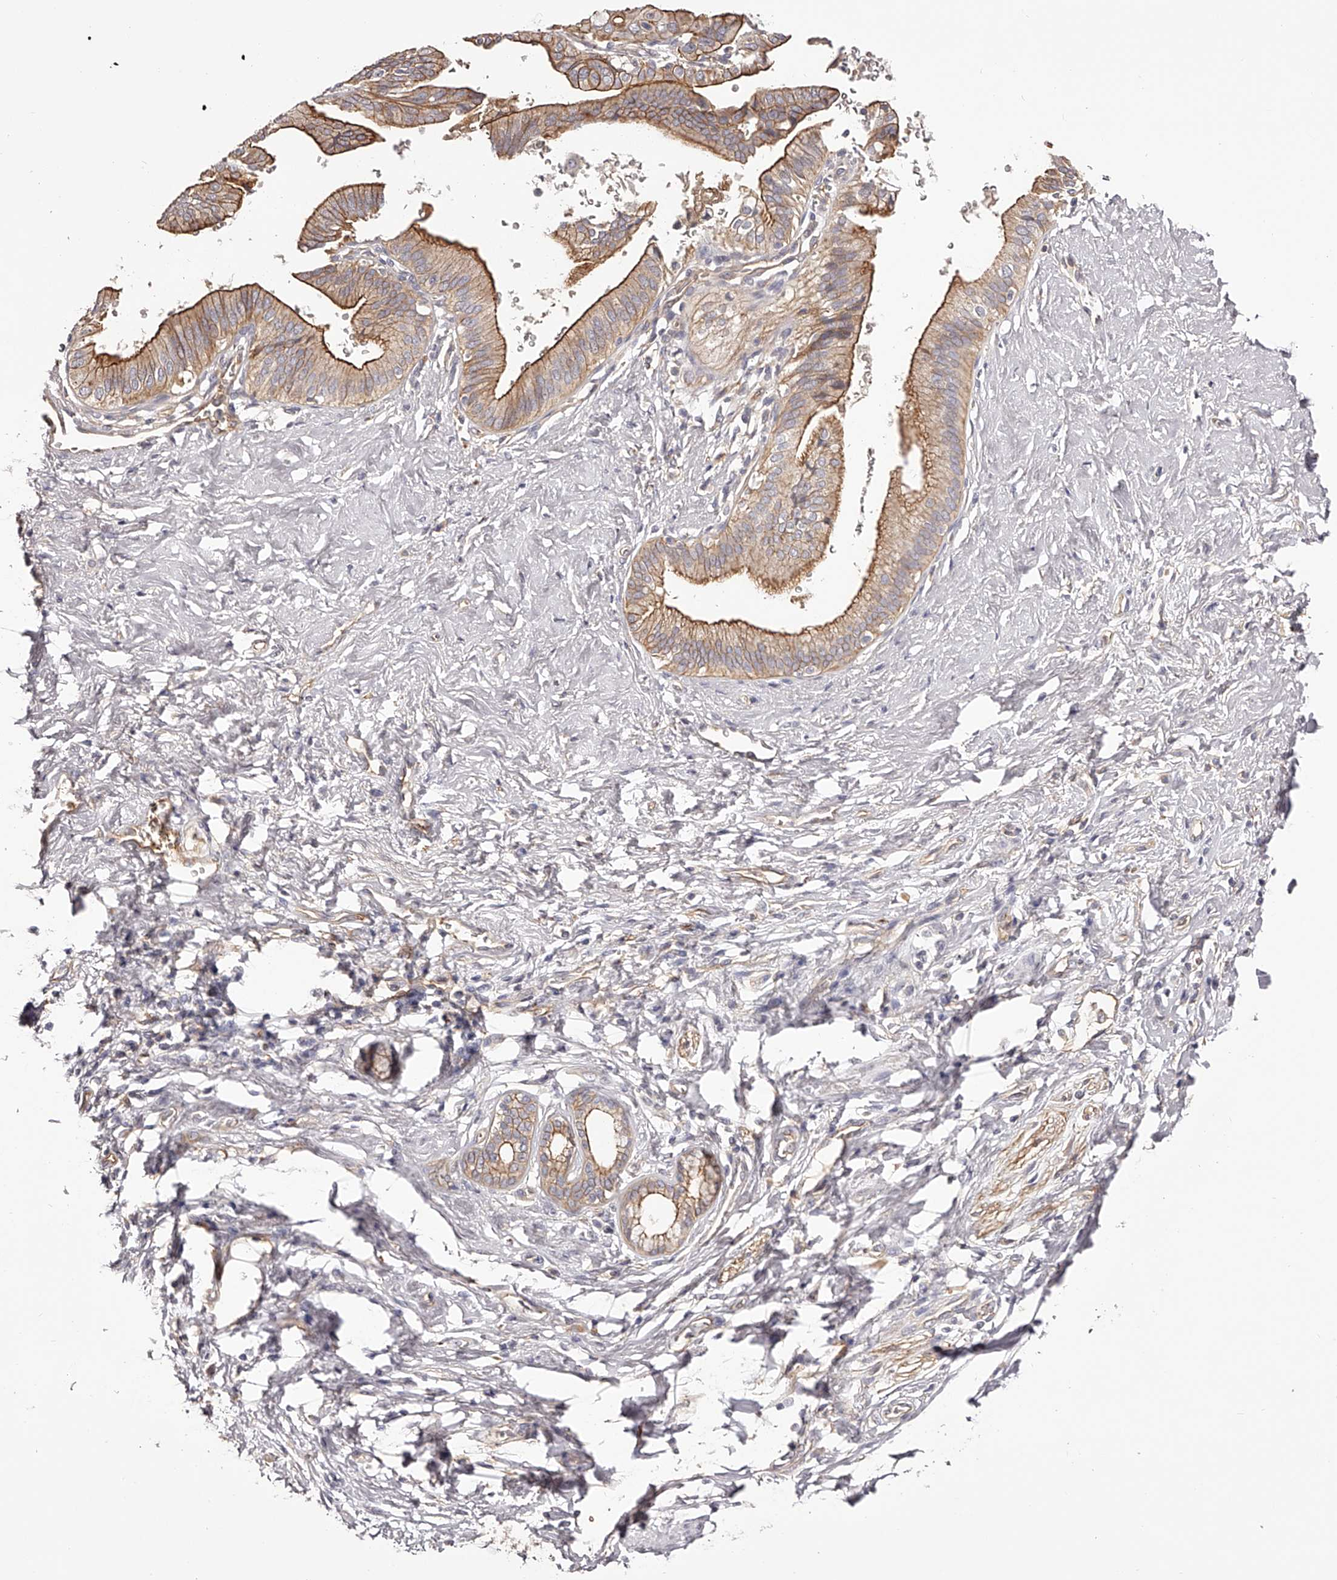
{"staining": {"intensity": "moderate", "quantity": ">75%", "location": "cytoplasmic/membranous"}, "tissue": "pancreatic cancer", "cell_type": "Tumor cells", "image_type": "cancer", "snomed": [{"axis": "morphology", "description": "Adenocarcinoma, NOS"}, {"axis": "topography", "description": "Pancreas"}], "caption": "DAB (3,3'-diaminobenzidine) immunohistochemical staining of human adenocarcinoma (pancreatic) exhibits moderate cytoplasmic/membranous protein positivity in approximately >75% of tumor cells.", "gene": "LTV1", "patient": {"sex": "female", "age": 72}}